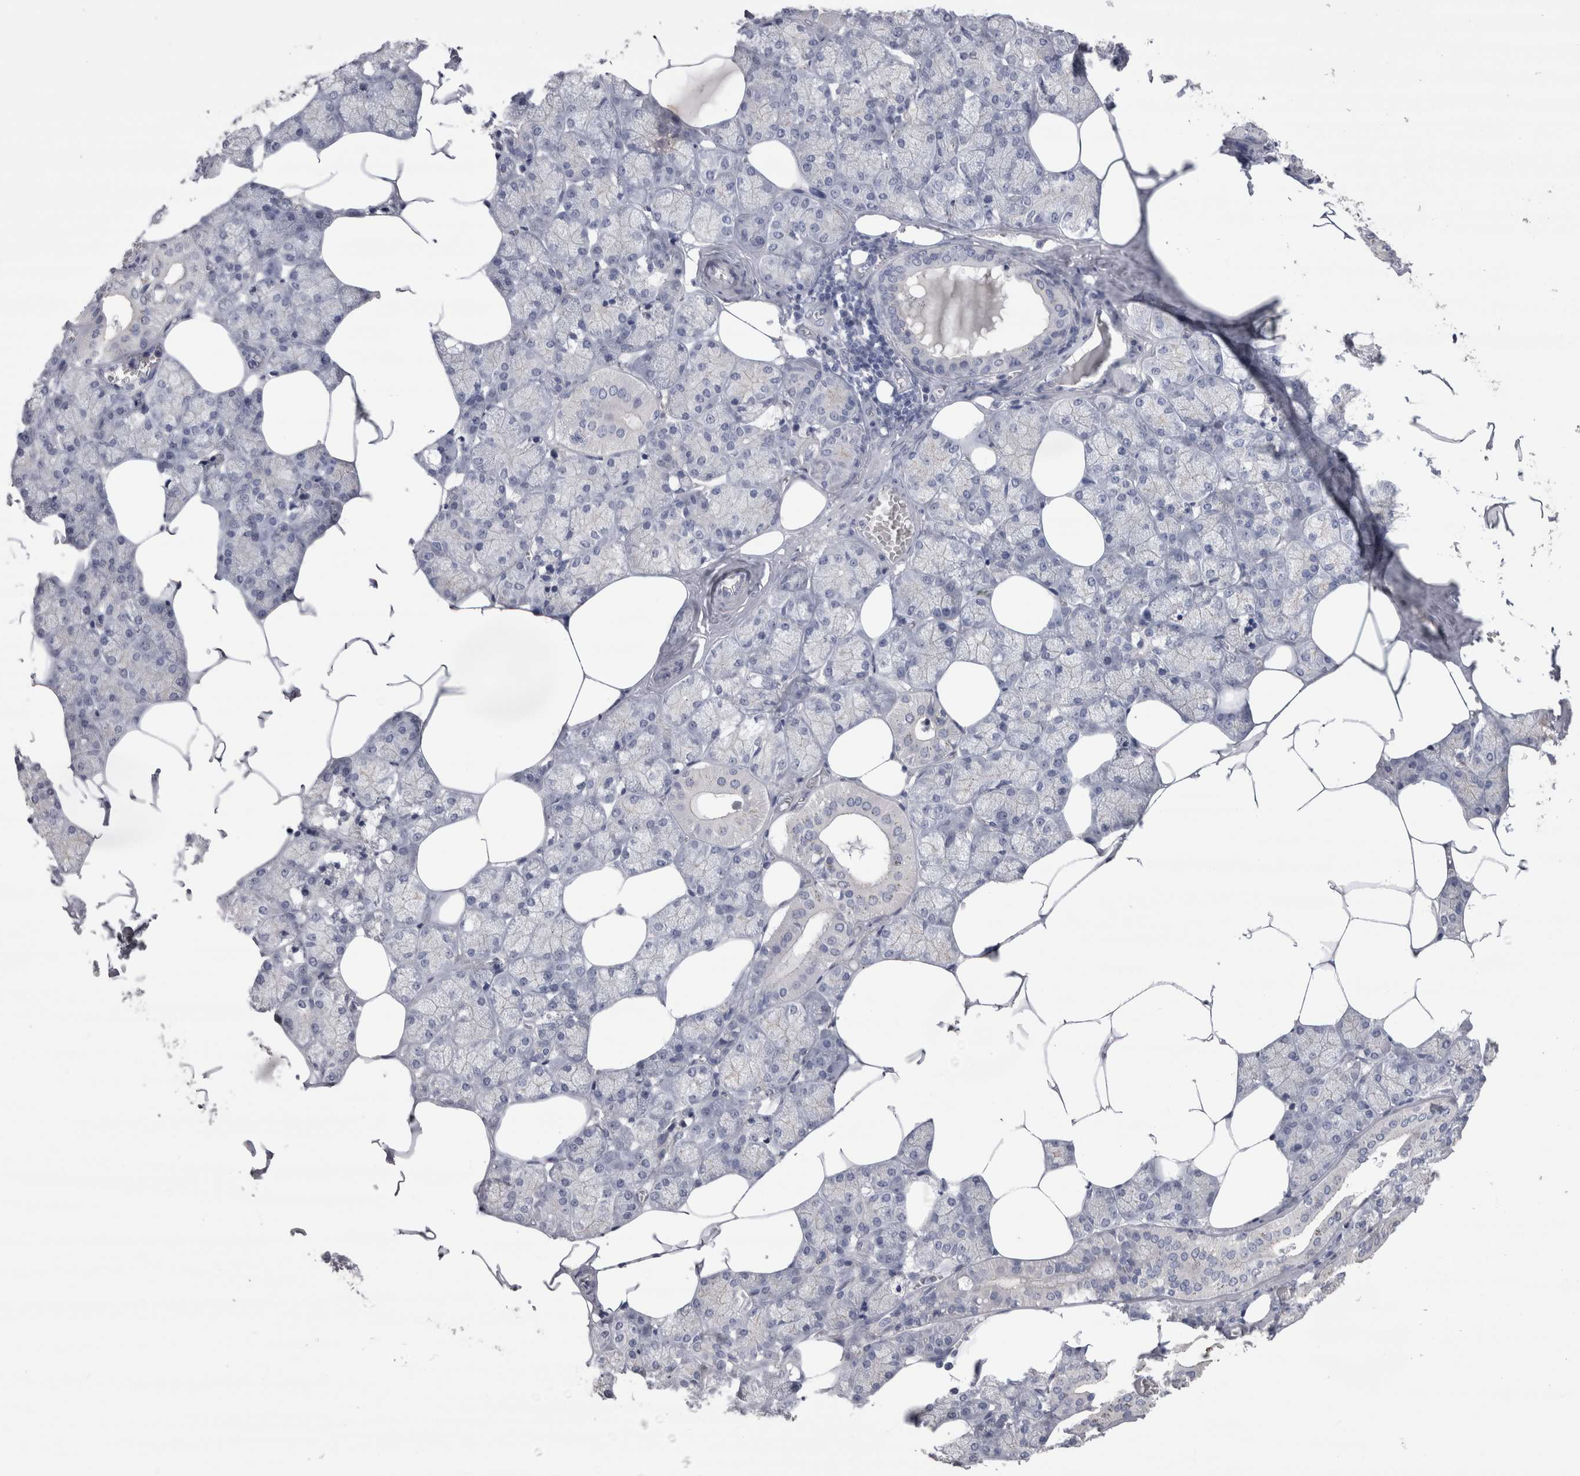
{"staining": {"intensity": "negative", "quantity": "none", "location": "none"}, "tissue": "salivary gland", "cell_type": "Glandular cells", "image_type": "normal", "snomed": [{"axis": "morphology", "description": "Normal tissue, NOS"}, {"axis": "topography", "description": "Salivary gland"}], "caption": "Immunohistochemistry (IHC) of normal human salivary gland shows no expression in glandular cells. (DAB immunohistochemistry (IHC) with hematoxylin counter stain).", "gene": "REG1A", "patient": {"sex": "male", "age": 62}}